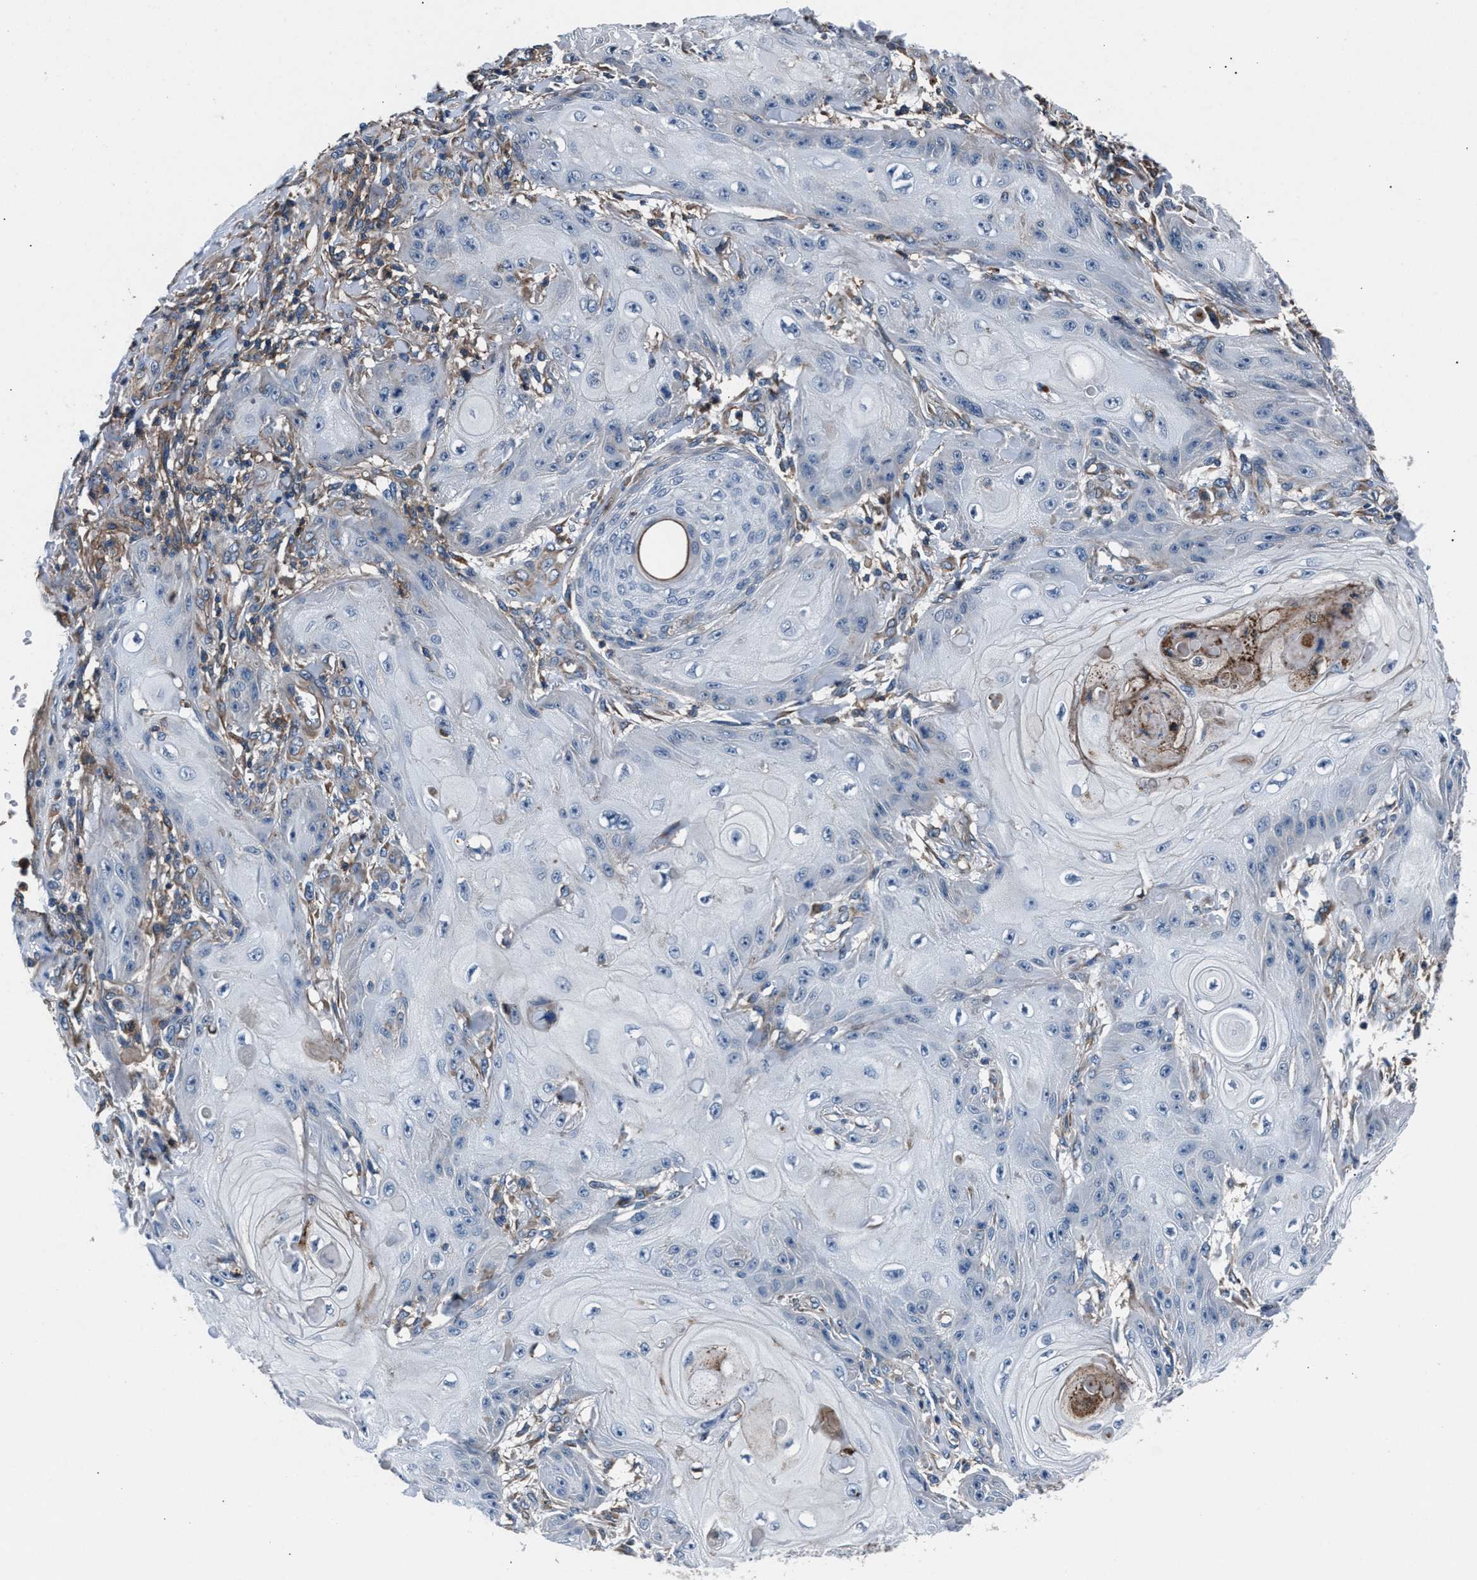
{"staining": {"intensity": "negative", "quantity": "none", "location": "none"}, "tissue": "skin cancer", "cell_type": "Tumor cells", "image_type": "cancer", "snomed": [{"axis": "morphology", "description": "Squamous cell carcinoma, NOS"}, {"axis": "topography", "description": "Skin"}], "caption": "An immunohistochemistry image of squamous cell carcinoma (skin) is shown. There is no staining in tumor cells of squamous cell carcinoma (skin). (DAB IHC, high magnification).", "gene": "MFSD11", "patient": {"sex": "male", "age": 74}}